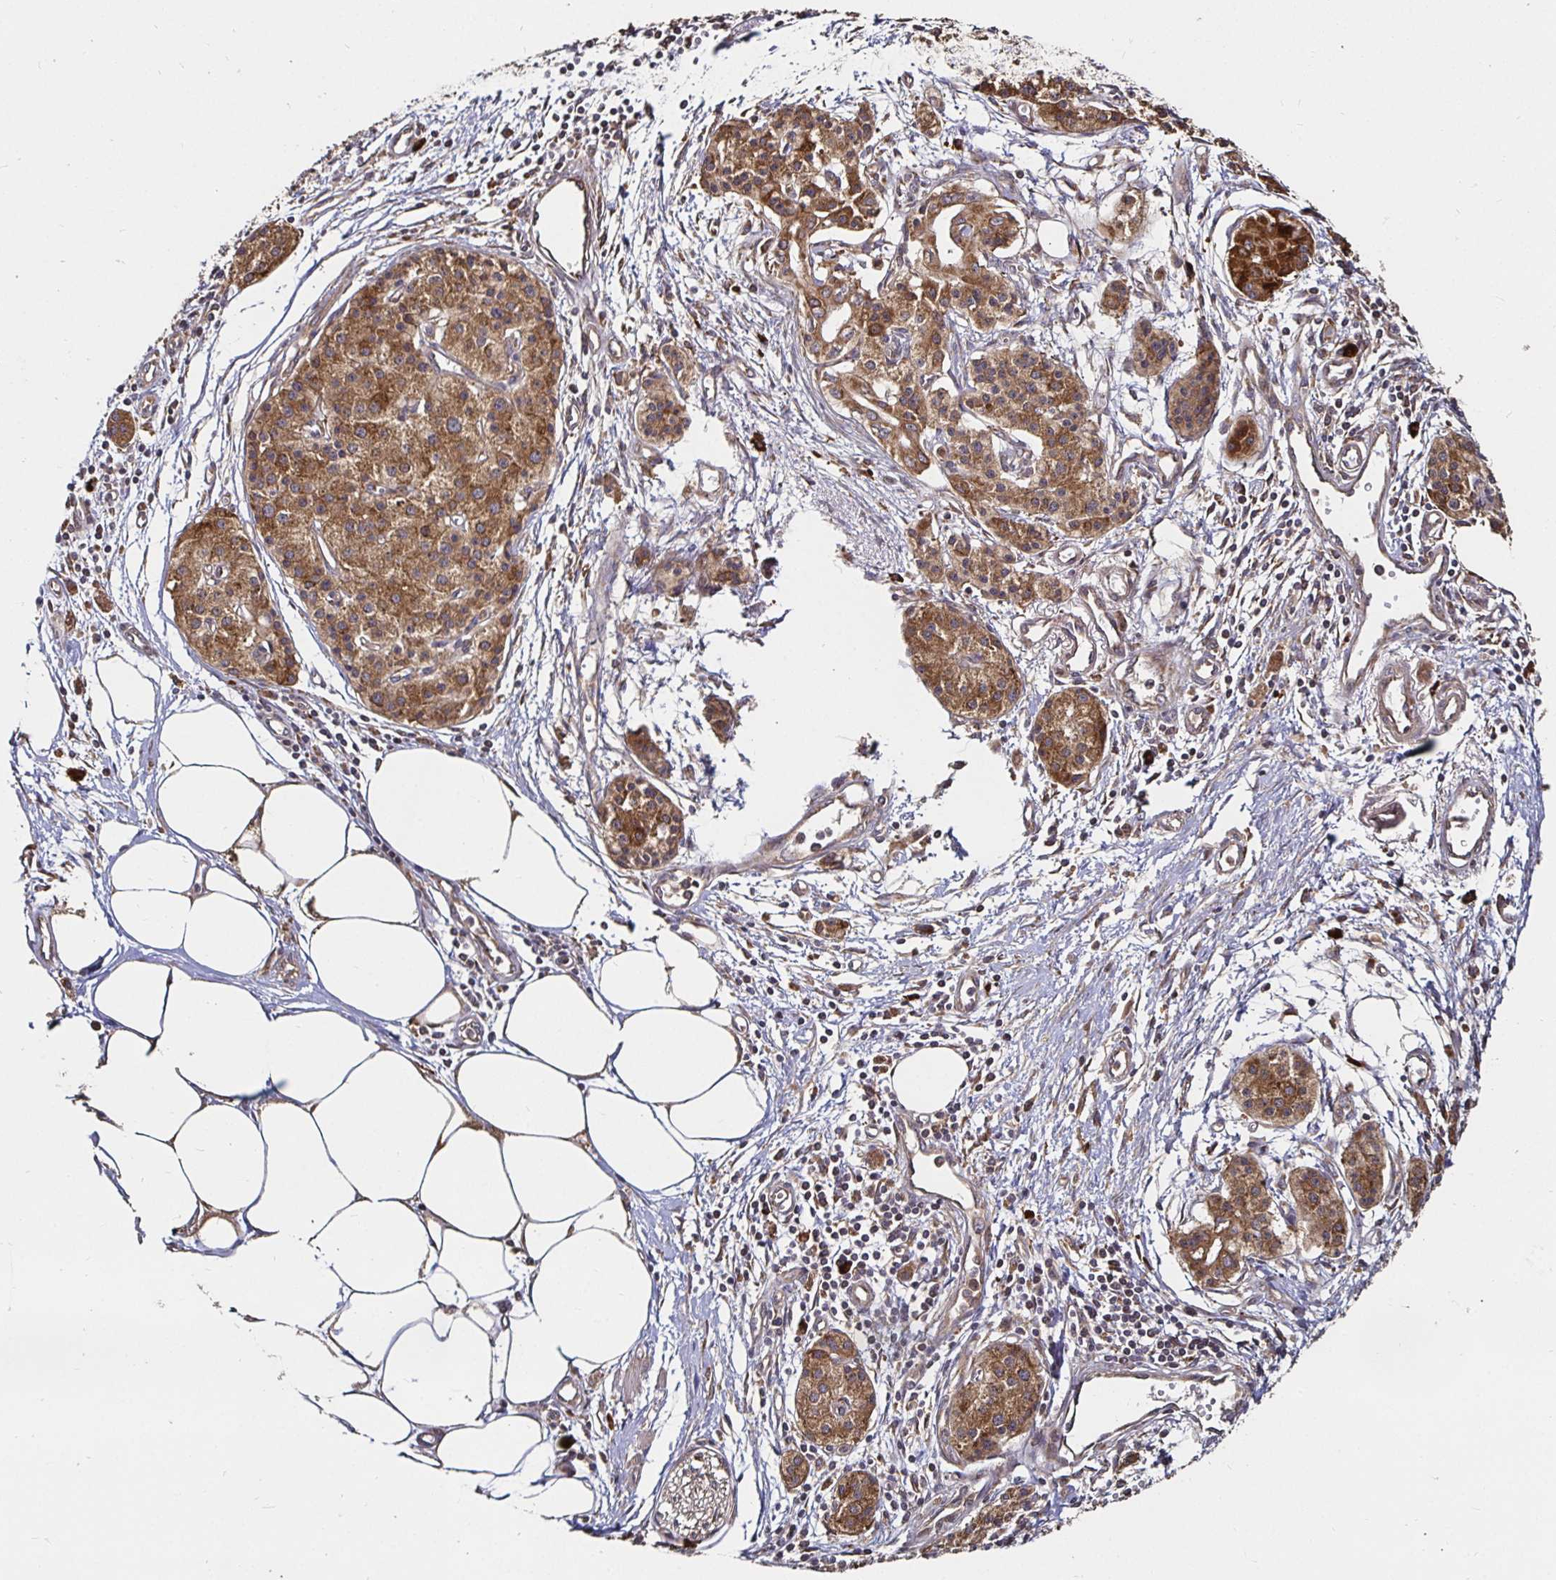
{"staining": {"intensity": "moderate", "quantity": ">75%", "location": "cytoplasmic/membranous"}, "tissue": "pancreatic cancer", "cell_type": "Tumor cells", "image_type": "cancer", "snomed": [{"axis": "morphology", "description": "Adenocarcinoma, NOS"}, {"axis": "topography", "description": "Pancreas"}], "caption": "Moderate cytoplasmic/membranous positivity is present in approximately >75% of tumor cells in adenocarcinoma (pancreatic).", "gene": "MLST8", "patient": {"sex": "female", "age": 47}}